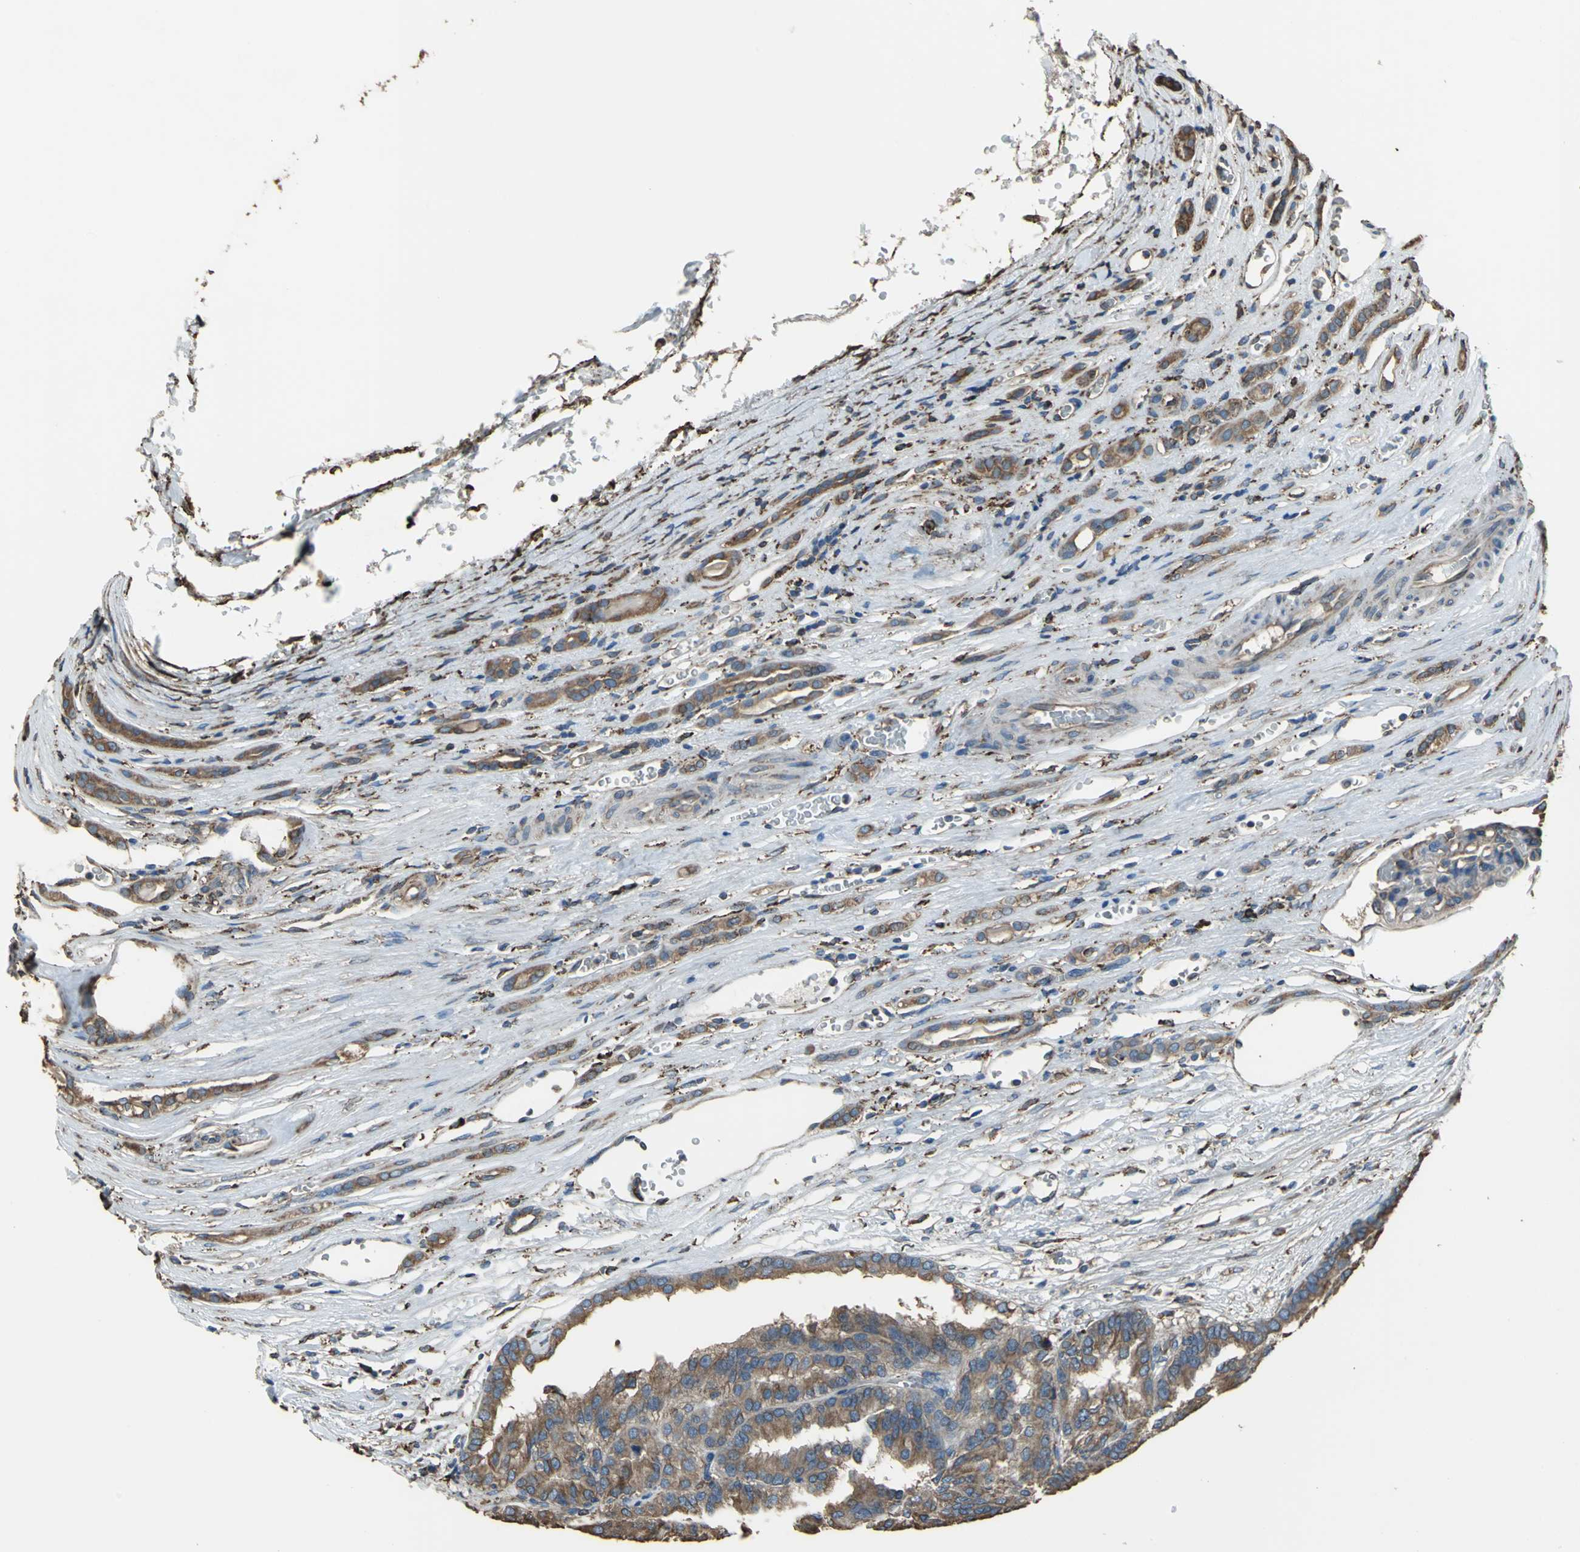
{"staining": {"intensity": "strong", "quantity": ">75%", "location": "cytoplasmic/membranous"}, "tissue": "renal cancer", "cell_type": "Tumor cells", "image_type": "cancer", "snomed": [{"axis": "morphology", "description": "Adenocarcinoma, NOS"}, {"axis": "topography", "description": "Kidney"}], "caption": "IHC micrograph of renal cancer (adenocarcinoma) stained for a protein (brown), which shows high levels of strong cytoplasmic/membranous expression in about >75% of tumor cells.", "gene": "GPANK1", "patient": {"sex": "male", "age": 46}}